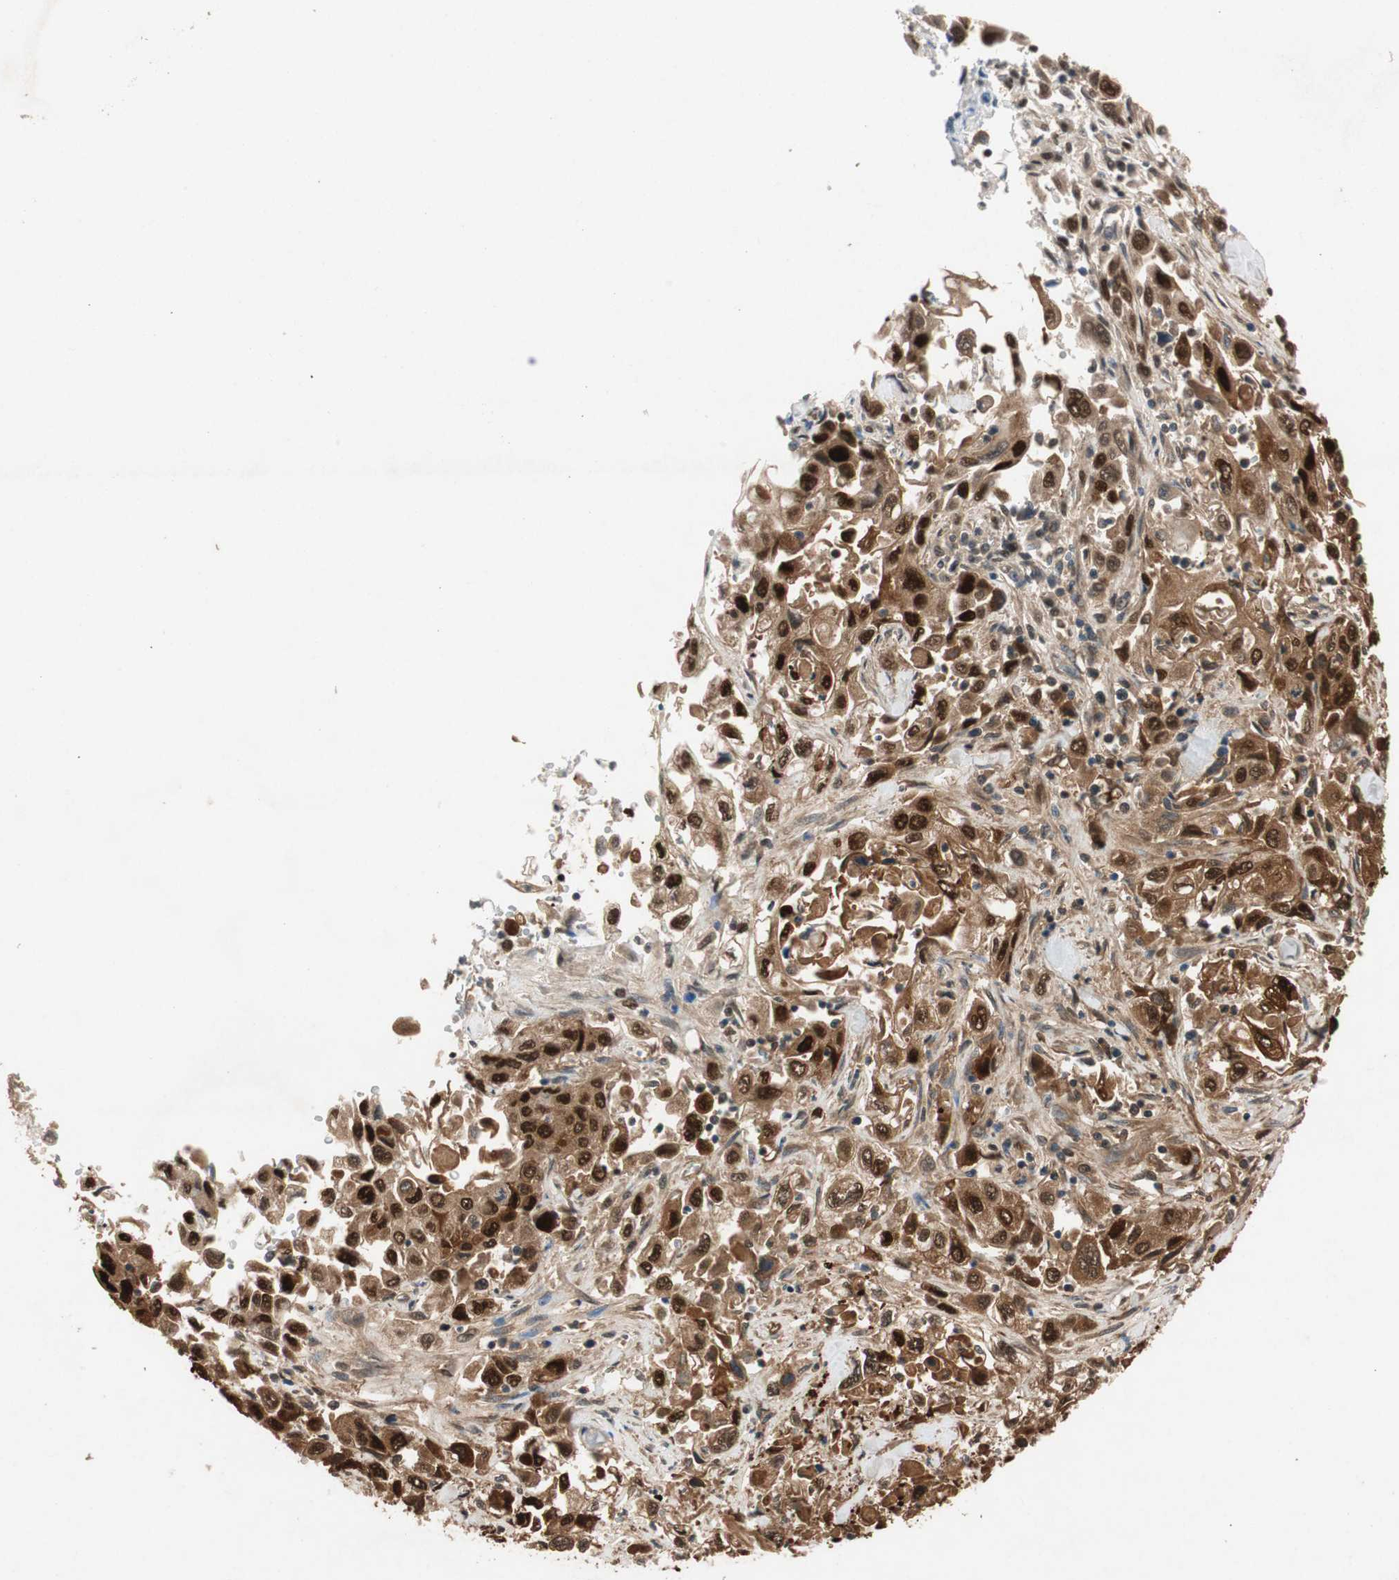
{"staining": {"intensity": "strong", "quantity": ">75%", "location": "cytoplasmic/membranous,nuclear"}, "tissue": "pancreatic cancer", "cell_type": "Tumor cells", "image_type": "cancer", "snomed": [{"axis": "morphology", "description": "Adenocarcinoma, NOS"}, {"axis": "topography", "description": "Pancreas"}], "caption": "The image displays a brown stain indicating the presence of a protein in the cytoplasmic/membranous and nuclear of tumor cells in adenocarcinoma (pancreatic).", "gene": "SERPINB5", "patient": {"sex": "male", "age": 70}}